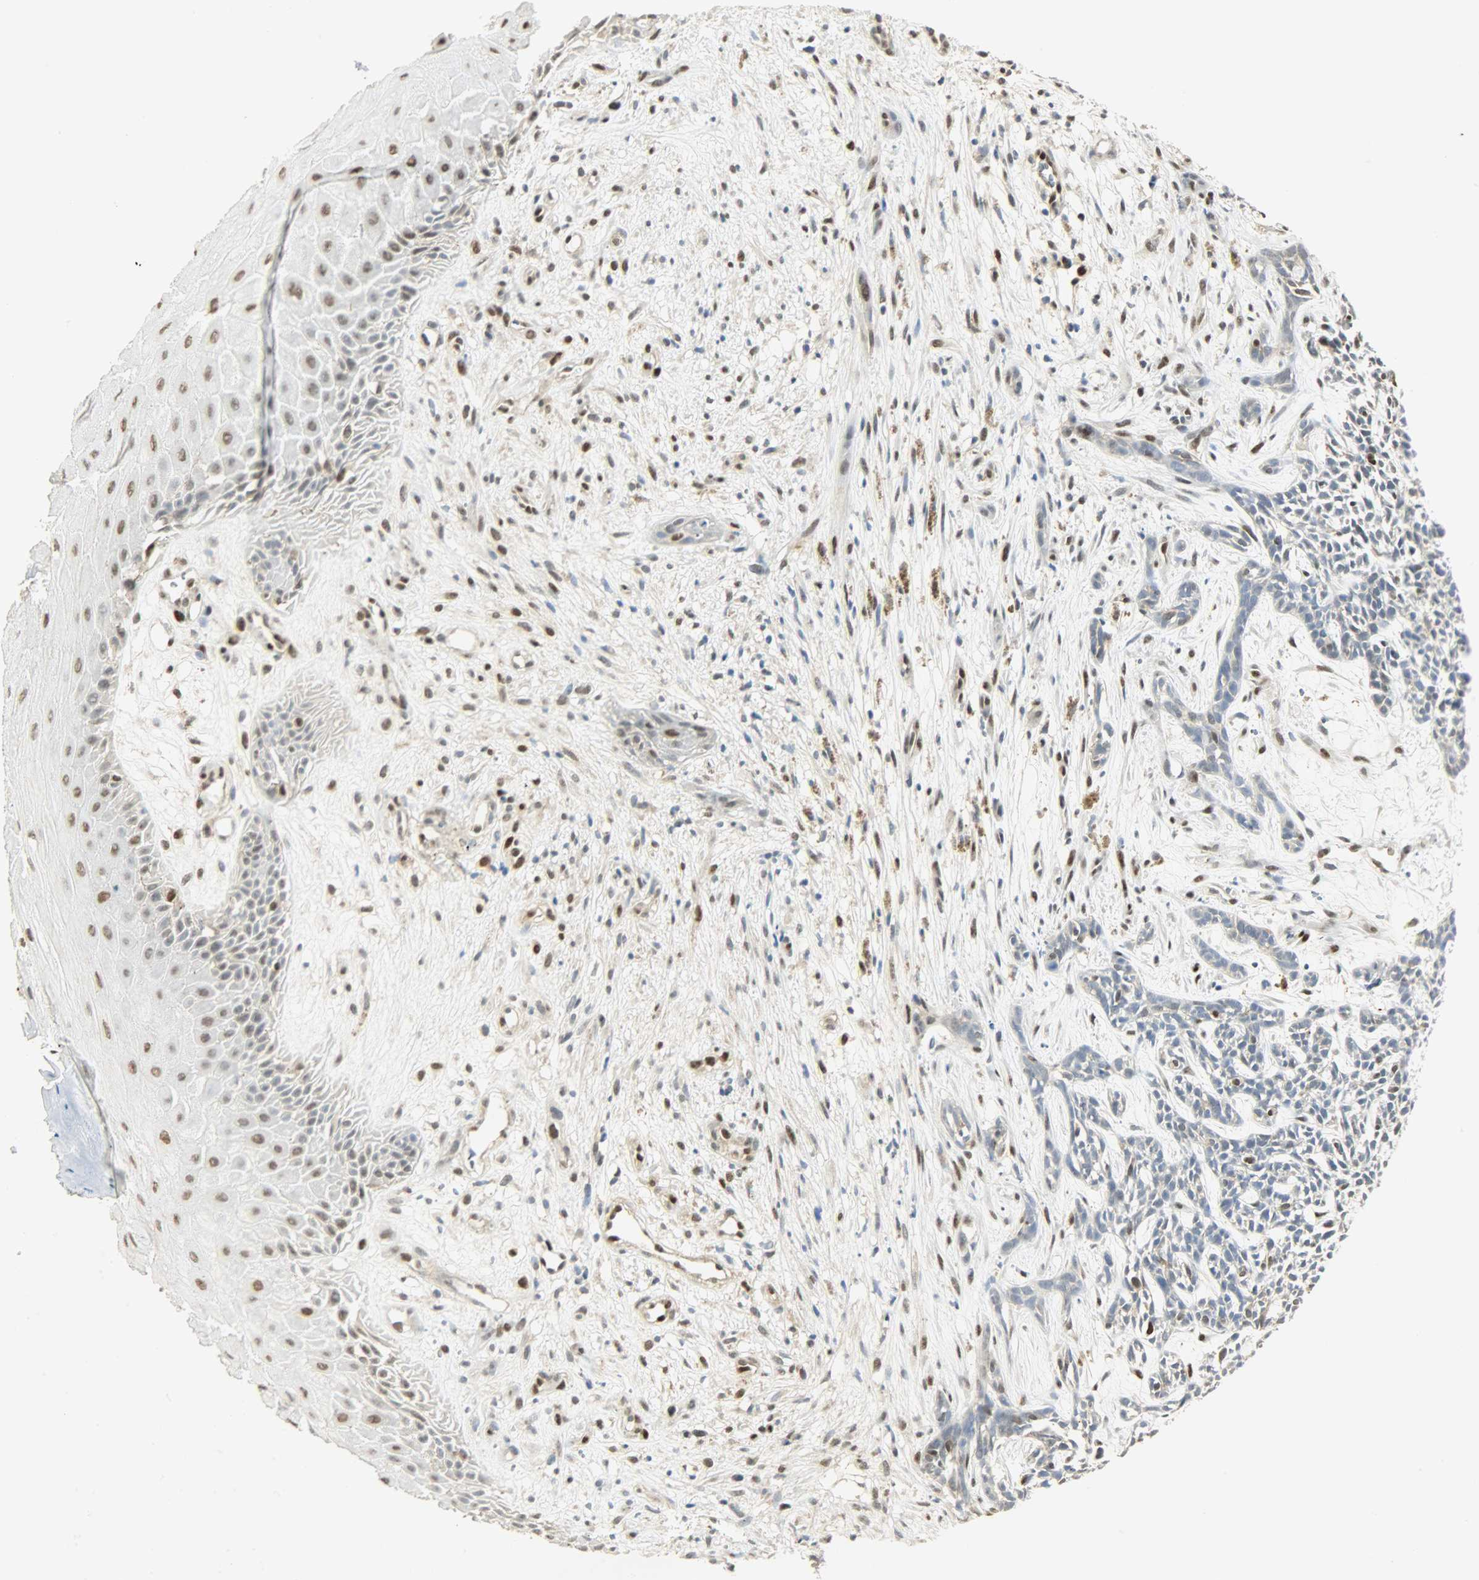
{"staining": {"intensity": "moderate", "quantity": "<25%", "location": "nuclear"}, "tissue": "skin cancer", "cell_type": "Tumor cells", "image_type": "cancer", "snomed": [{"axis": "morphology", "description": "Basal cell carcinoma"}, {"axis": "topography", "description": "Skin"}], "caption": "High-power microscopy captured an IHC photomicrograph of skin cancer, revealing moderate nuclear expression in about <25% of tumor cells. Nuclei are stained in blue.", "gene": "NPEPL1", "patient": {"sex": "female", "age": 84}}